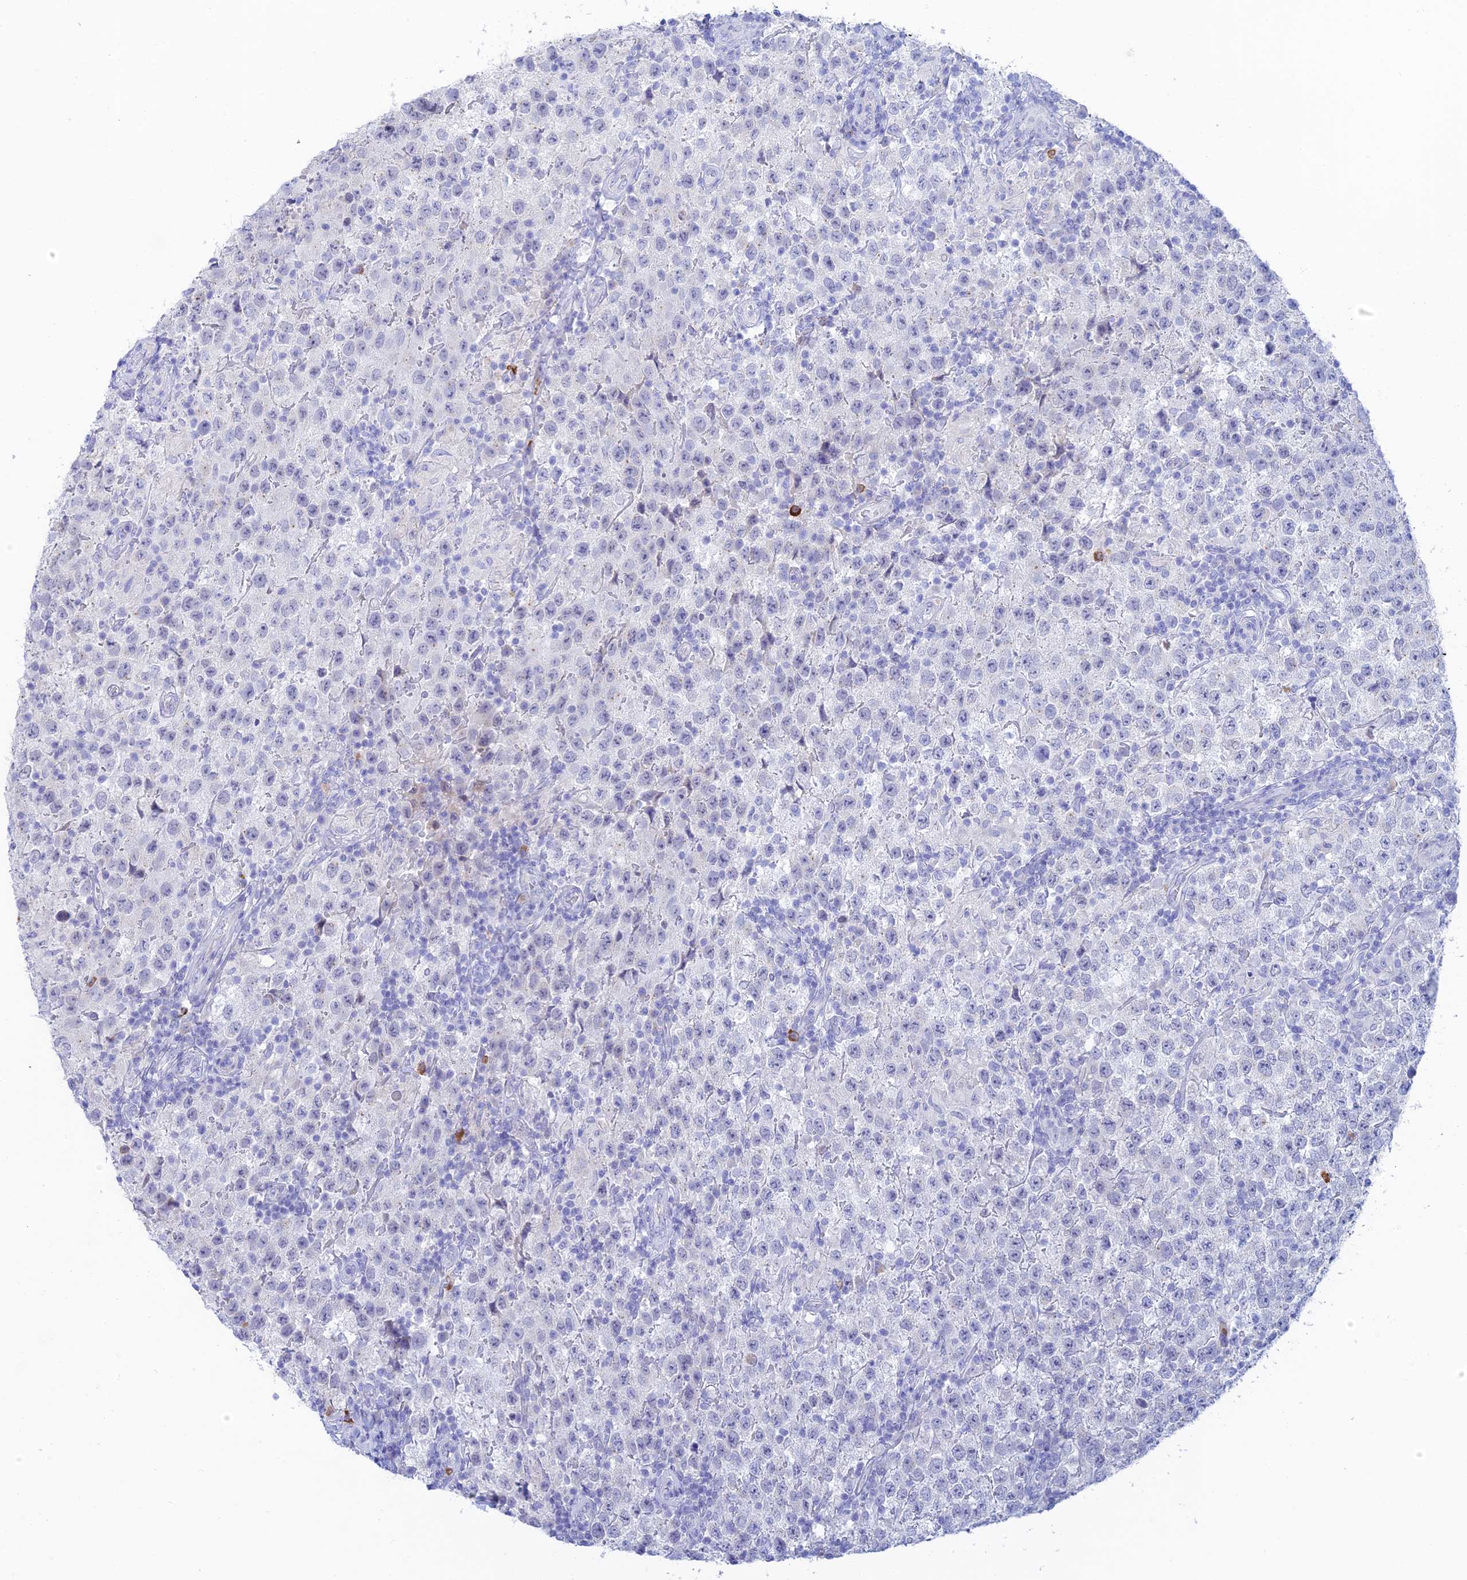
{"staining": {"intensity": "negative", "quantity": "none", "location": "none"}, "tissue": "testis cancer", "cell_type": "Tumor cells", "image_type": "cancer", "snomed": [{"axis": "morphology", "description": "Seminoma, NOS"}, {"axis": "morphology", "description": "Carcinoma, Embryonal, NOS"}, {"axis": "topography", "description": "Testis"}], "caption": "Tumor cells are negative for brown protein staining in testis cancer. (Immunohistochemistry (ihc), brightfield microscopy, high magnification).", "gene": "CEP152", "patient": {"sex": "male", "age": 41}}